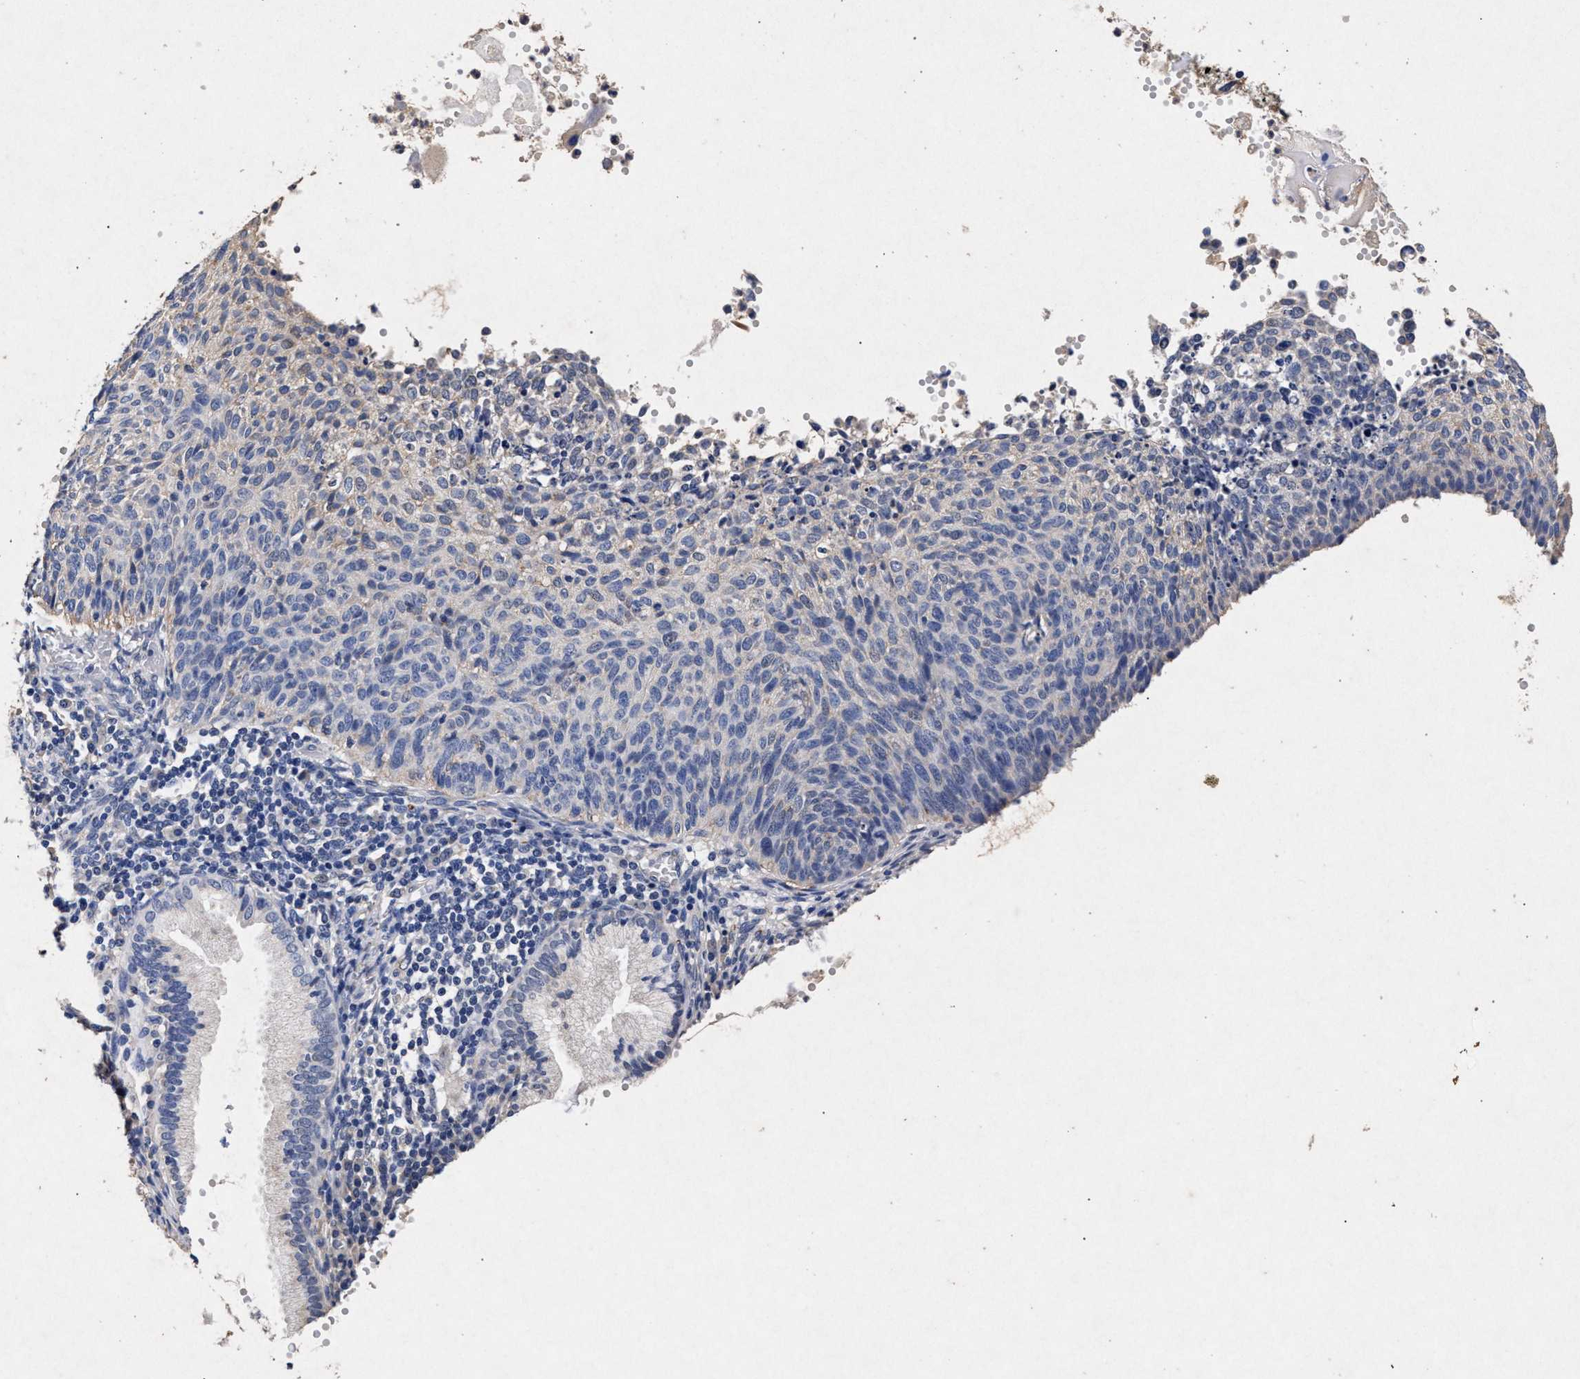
{"staining": {"intensity": "negative", "quantity": "none", "location": "none"}, "tissue": "cervical cancer", "cell_type": "Tumor cells", "image_type": "cancer", "snomed": [{"axis": "morphology", "description": "Squamous cell carcinoma, NOS"}, {"axis": "topography", "description": "Cervix"}], "caption": "This is a histopathology image of IHC staining of squamous cell carcinoma (cervical), which shows no expression in tumor cells.", "gene": "ATP1A2", "patient": {"sex": "female", "age": 70}}